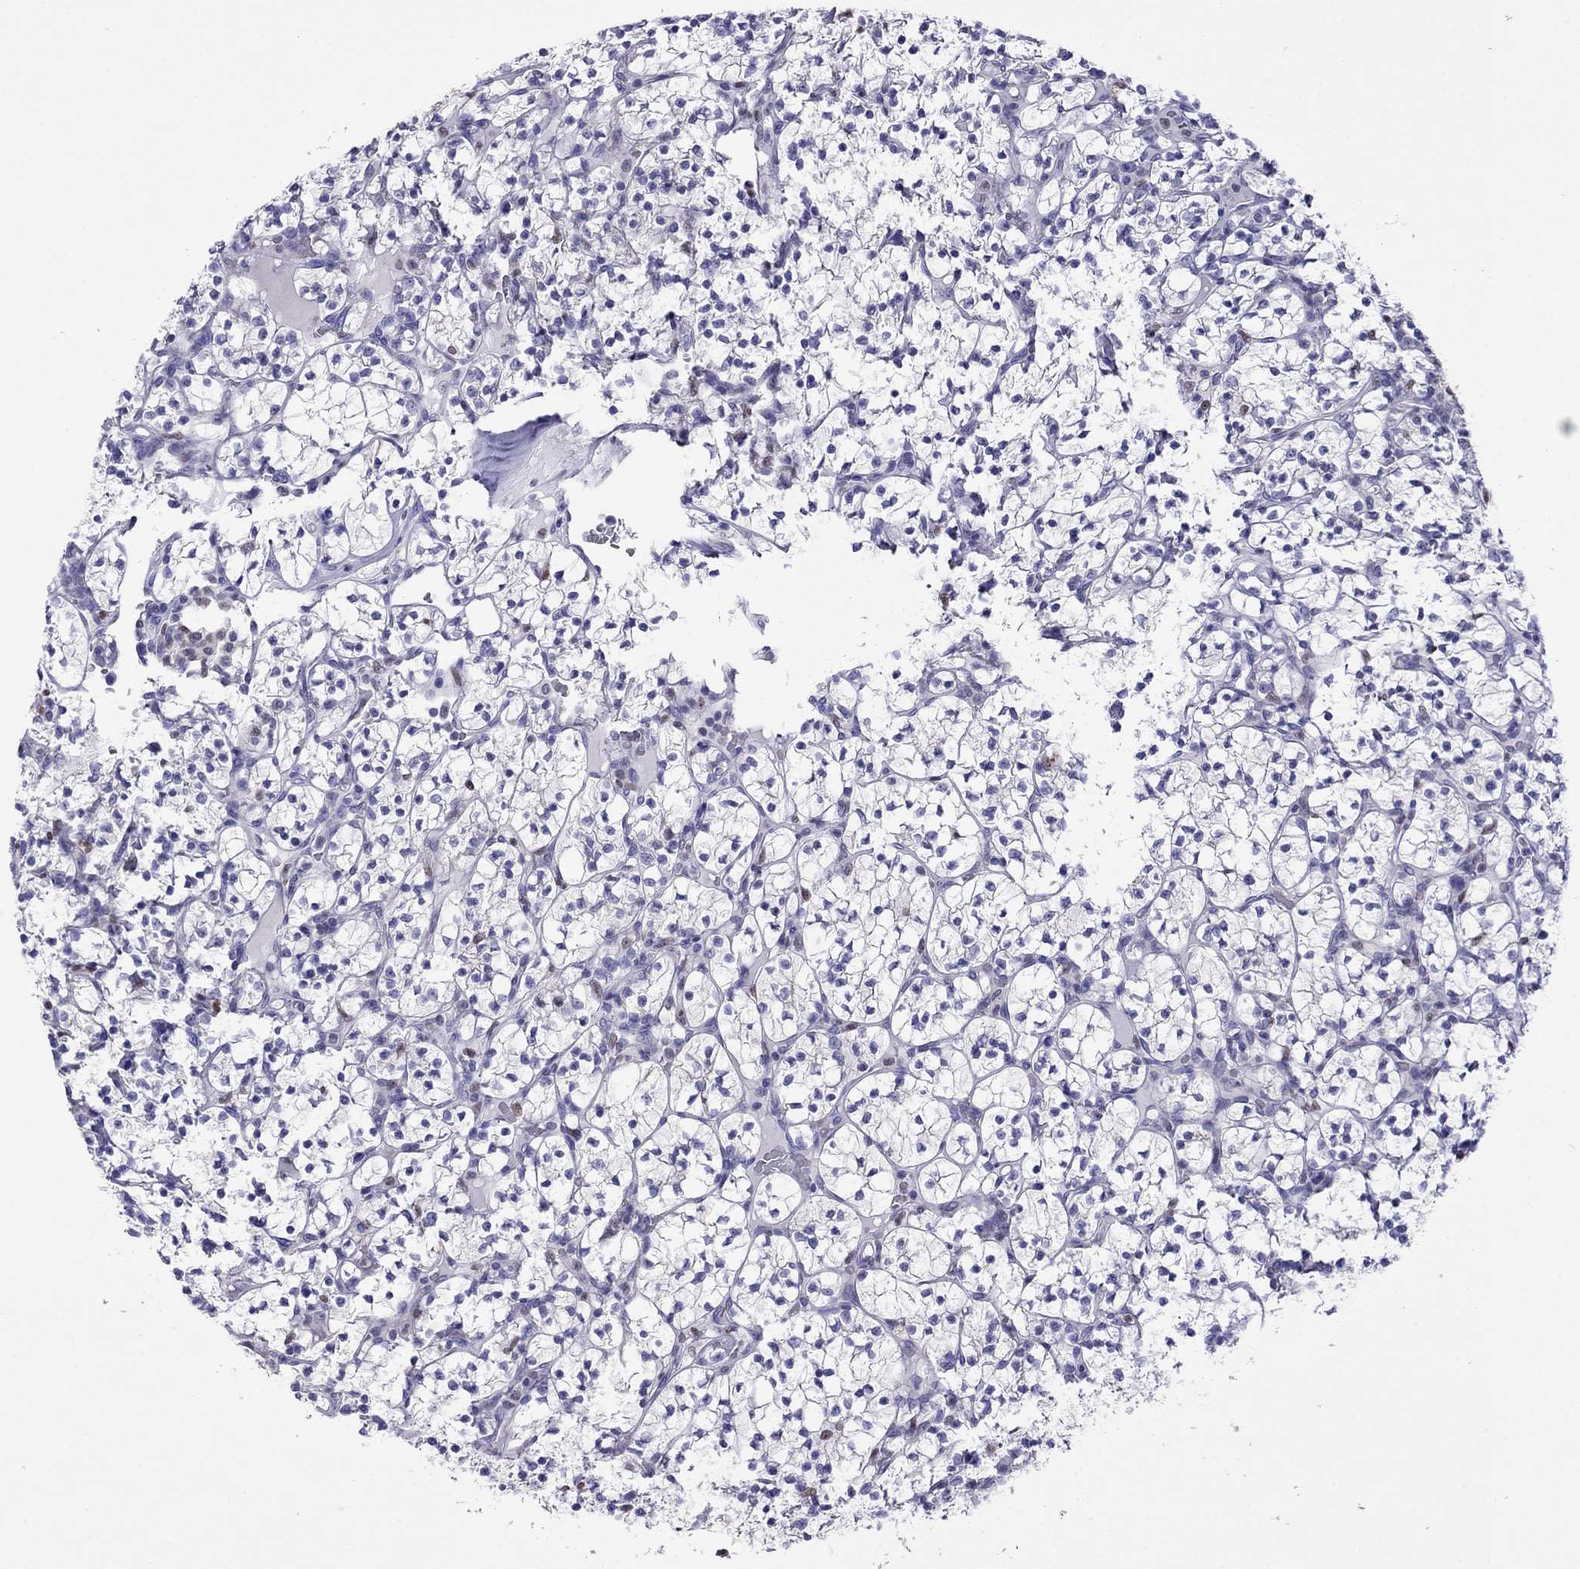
{"staining": {"intensity": "negative", "quantity": "none", "location": "none"}, "tissue": "renal cancer", "cell_type": "Tumor cells", "image_type": "cancer", "snomed": [{"axis": "morphology", "description": "Adenocarcinoma, NOS"}, {"axis": "topography", "description": "Kidney"}], "caption": "An immunohistochemistry (IHC) micrograph of adenocarcinoma (renal) is shown. There is no staining in tumor cells of adenocarcinoma (renal). (Stains: DAB (3,3'-diaminobenzidine) immunohistochemistry with hematoxylin counter stain, Microscopy: brightfield microscopy at high magnification).", "gene": "MPZ", "patient": {"sex": "female", "age": 89}}